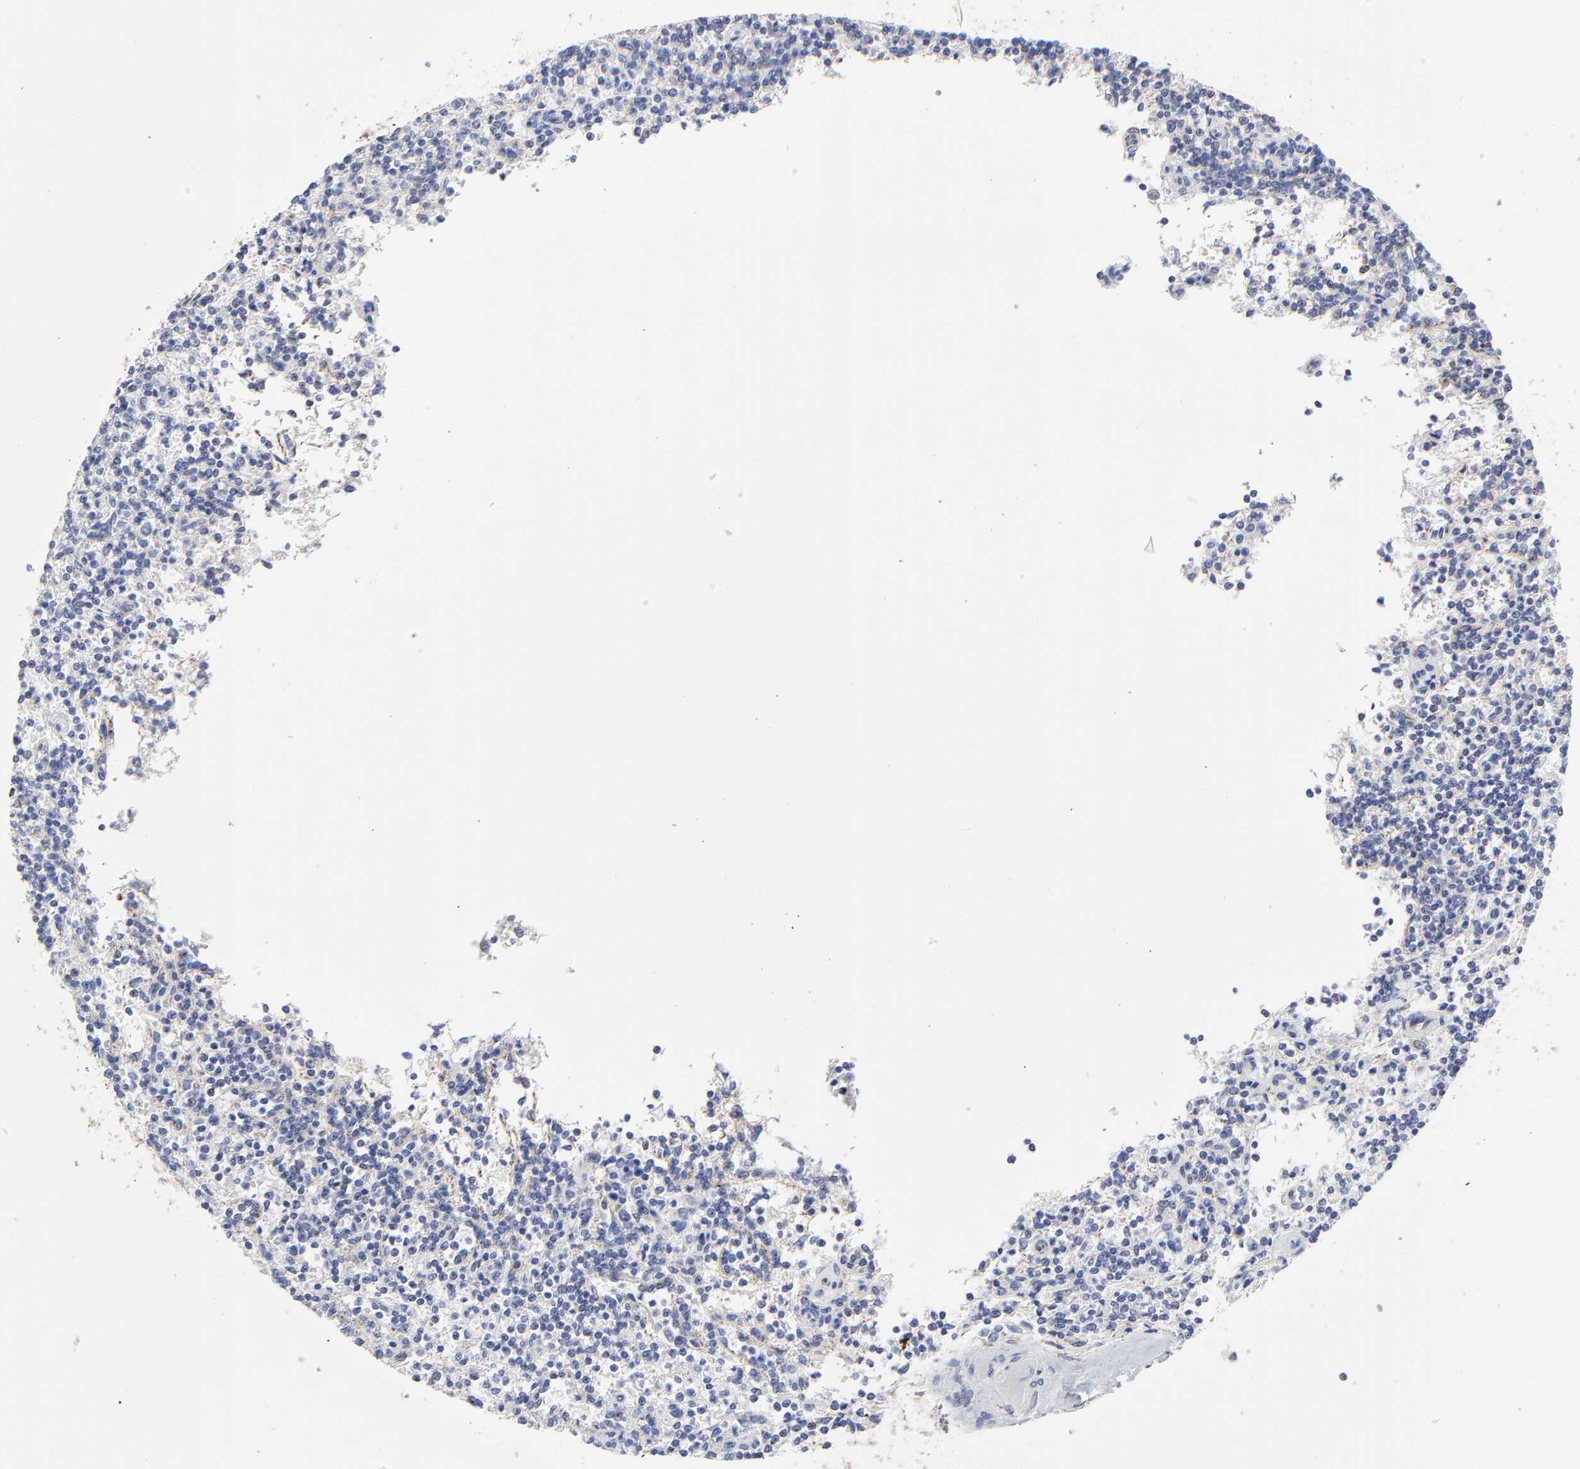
{"staining": {"intensity": "negative", "quantity": "none", "location": "none"}, "tissue": "lymphoma", "cell_type": "Tumor cells", "image_type": "cancer", "snomed": [{"axis": "morphology", "description": "Malignant lymphoma, non-Hodgkin's type, Low grade"}, {"axis": "topography", "description": "Spleen"}], "caption": "Immunohistochemistry (IHC) image of lymphoma stained for a protein (brown), which shows no expression in tumor cells.", "gene": "PINK1", "patient": {"sex": "male", "age": 73}}